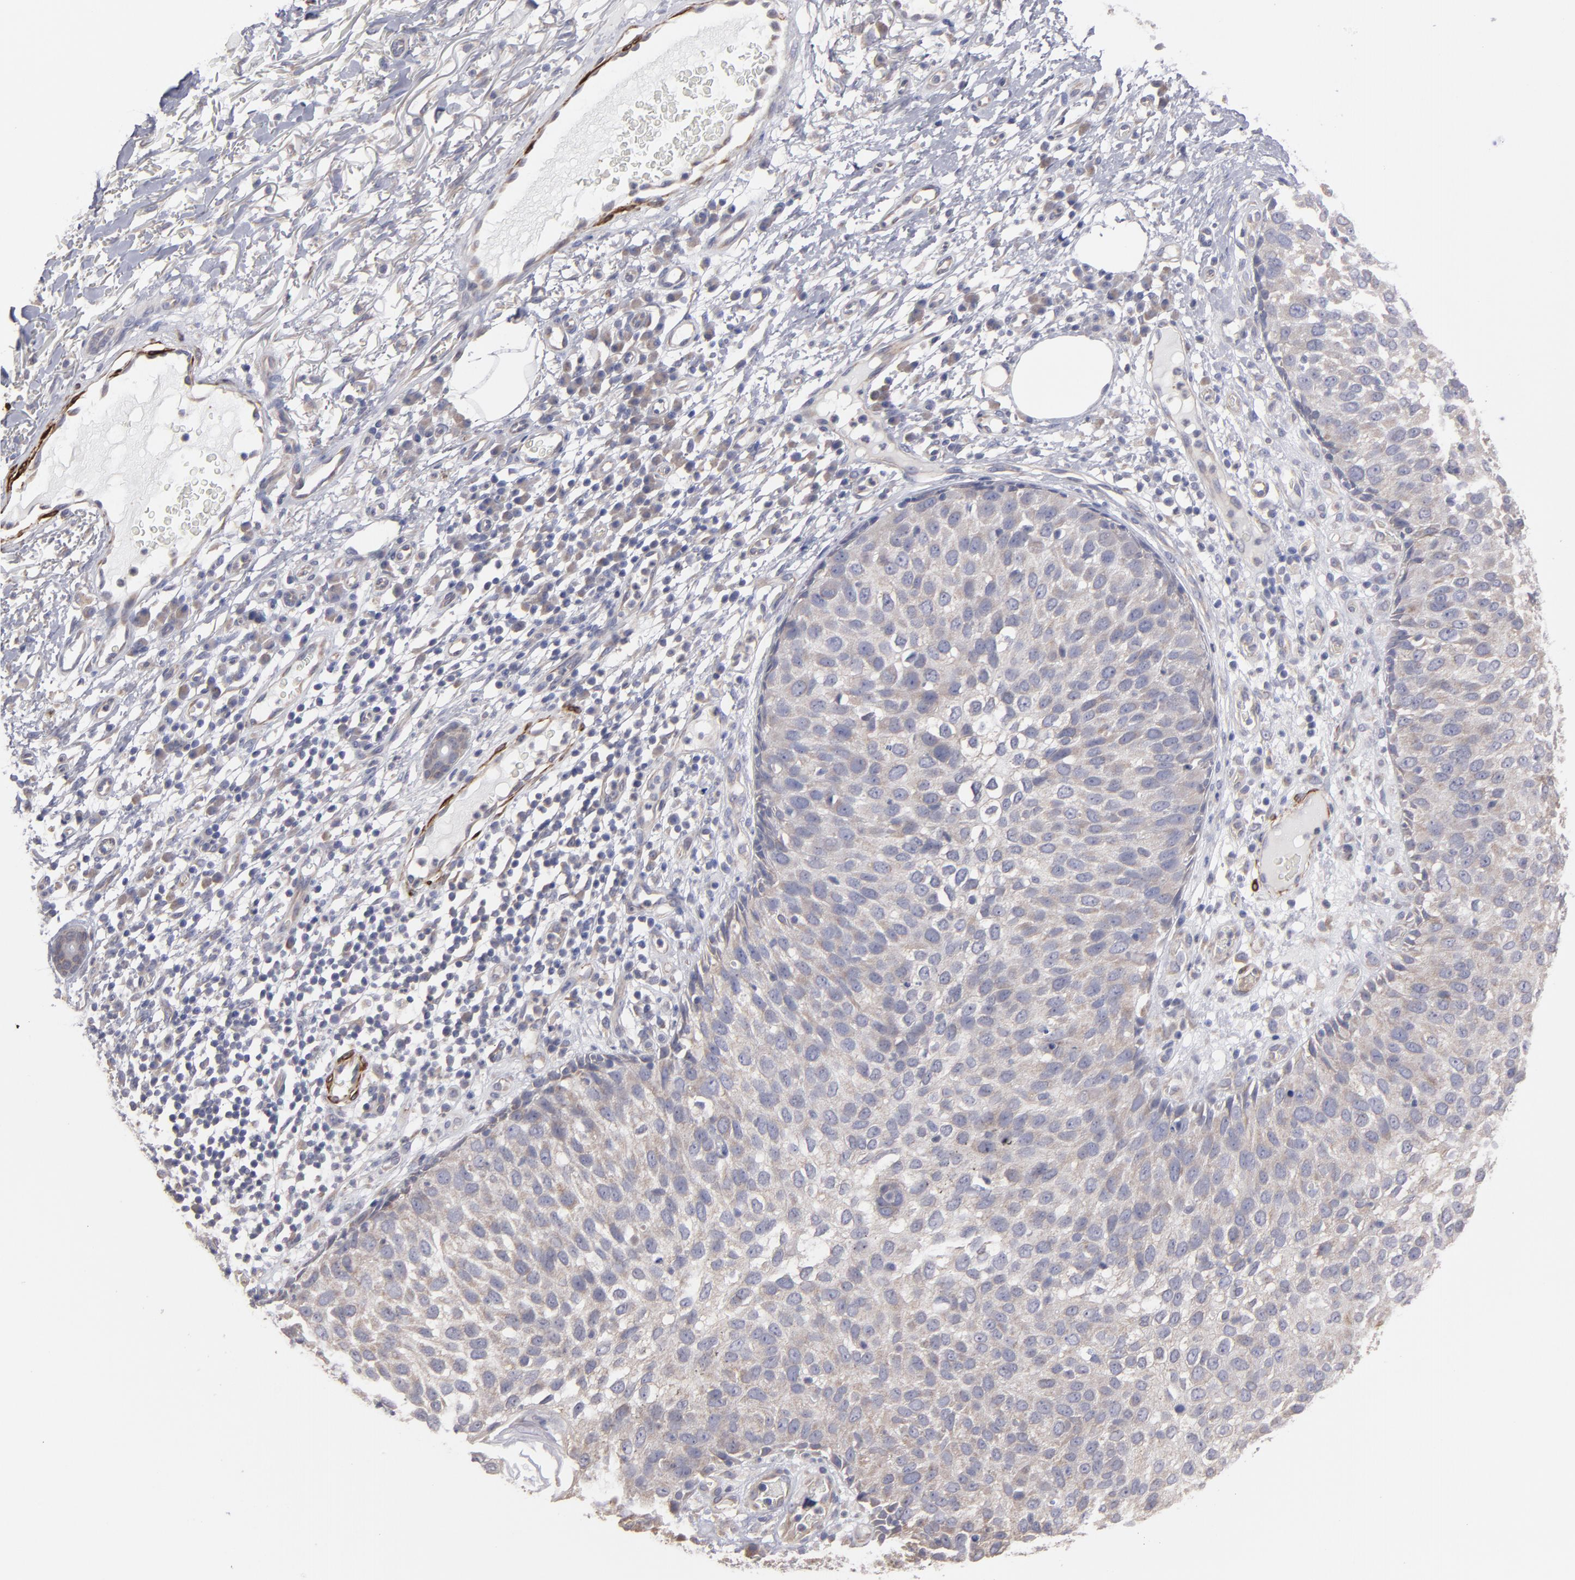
{"staining": {"intensity": "weak", "quantity": "25%-75%", "location": "cytoplasmic/membranous"}, "tissue": "skin cancer", "cell_type": "Tumor cells", "image_type": "cancer", "snomed": [{"axis": "morphology", "description": "Squamous cell carcinoma, NOS"}, {"axis": "topography", "description": "Skin"}], "caption": "Protein expression analysis of human squamous cell carcinoma (skin) reveals weak cytoplasmic/membranous staining in approximately 25%-75% of tumor cells.", "gene": "SLMAP", "patient": {"sex": "male", "age": 87}}